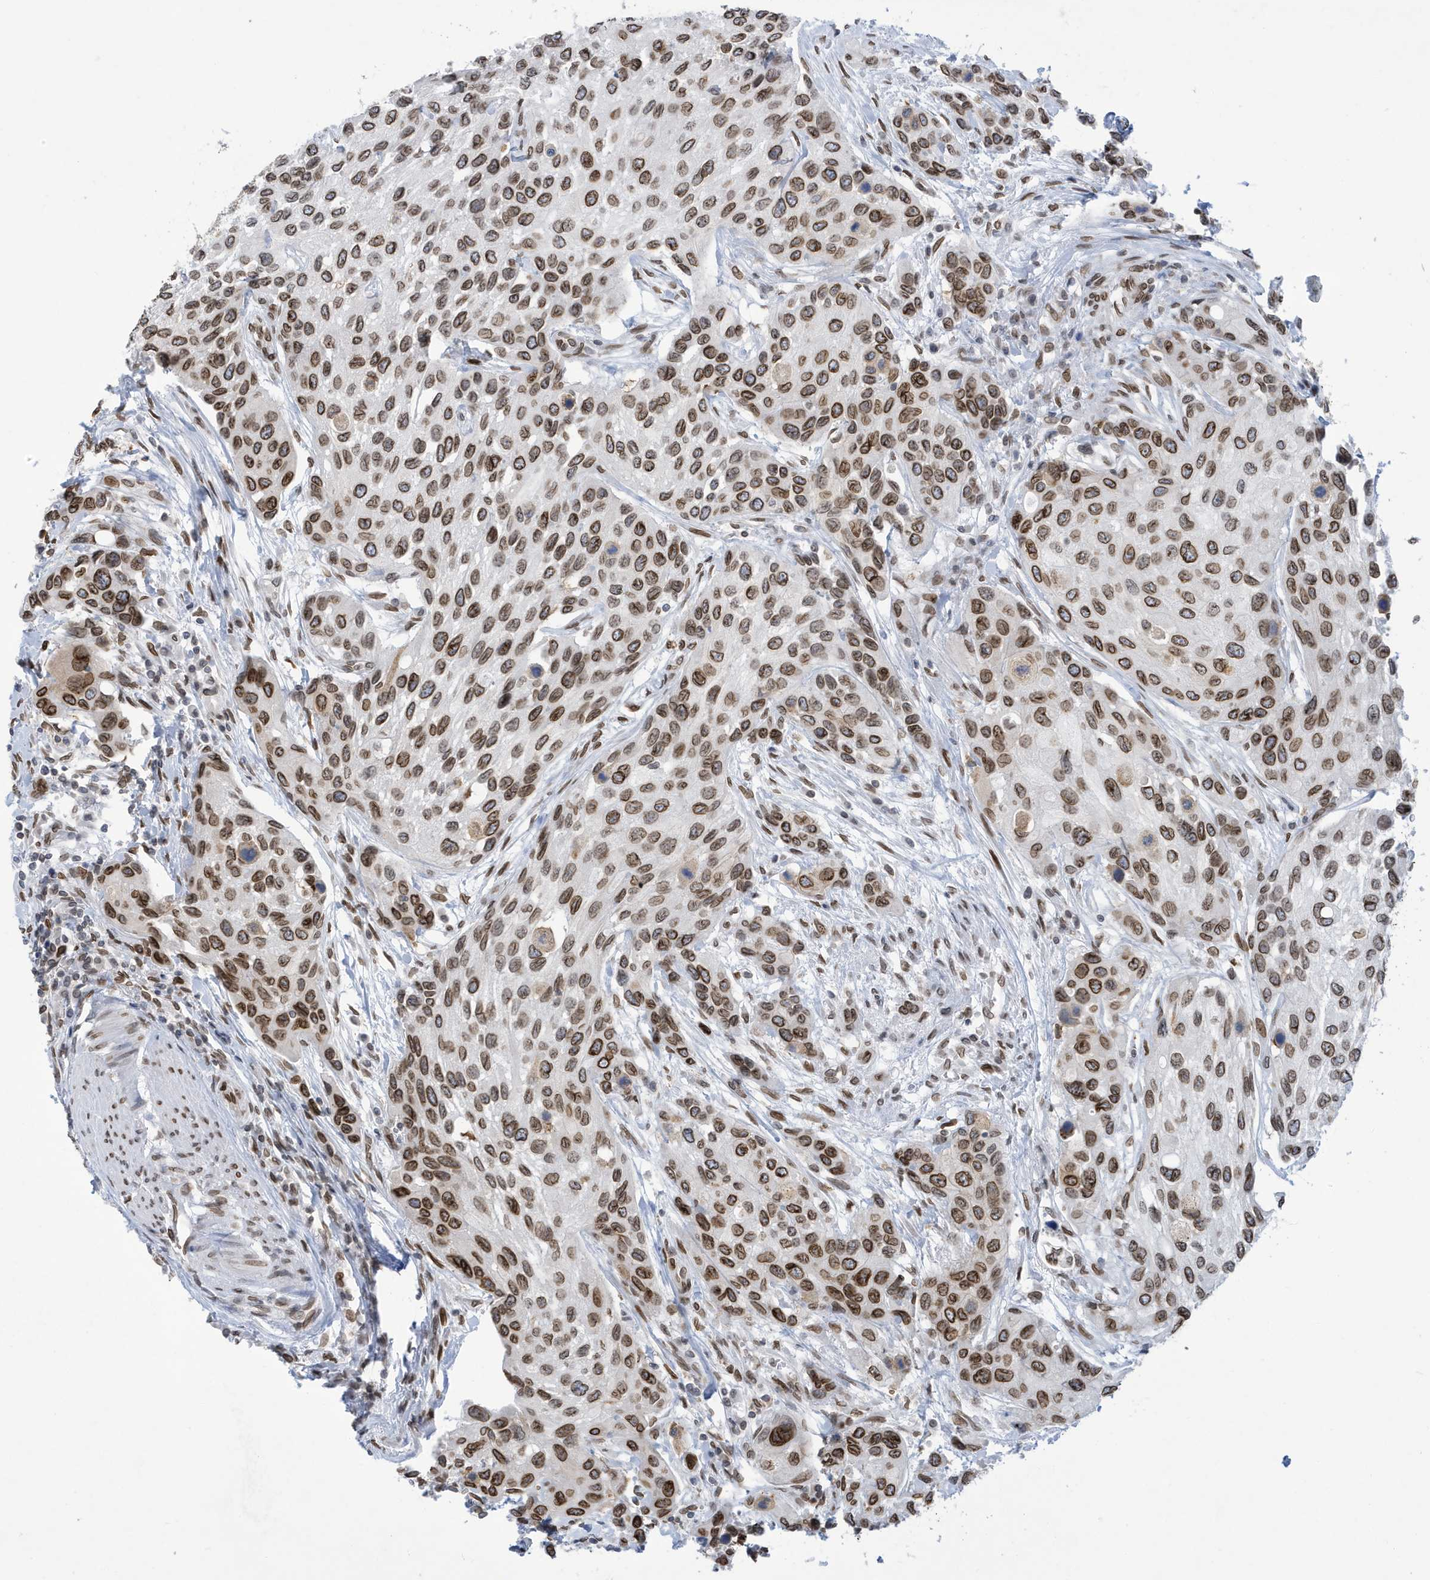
{"staining": {"intensity": "moderate", "quantity": ">75%", "location": "cytoplasmic/membranous,nuclear"}, "tissue": "urothelial cancer", "cell_type": "Tumor cells", "image_type": "cancer", "snomed": [{"axis": "morphology", "description": "Normal tissue, NOS"}, {"axis": "morphology", "description": "Urothelial carcinoma, High grade"}, {"axis": "topography", "description": "Vascular tissue"}, {"axis": "topography", "description": "Urinary bladder"}], "caption": "Urothelial carcinoma (high-grade) was stained to show a protein in brown. There is medium levels of moderate cytoplasmic/membranous and nuclear staining in approximately >75% of tumor cells. (Brightfield microscopy of DAB IHC at high magnification).", "gene": "PCYT1A", "patient": {"sex": "female", "age": 56}}